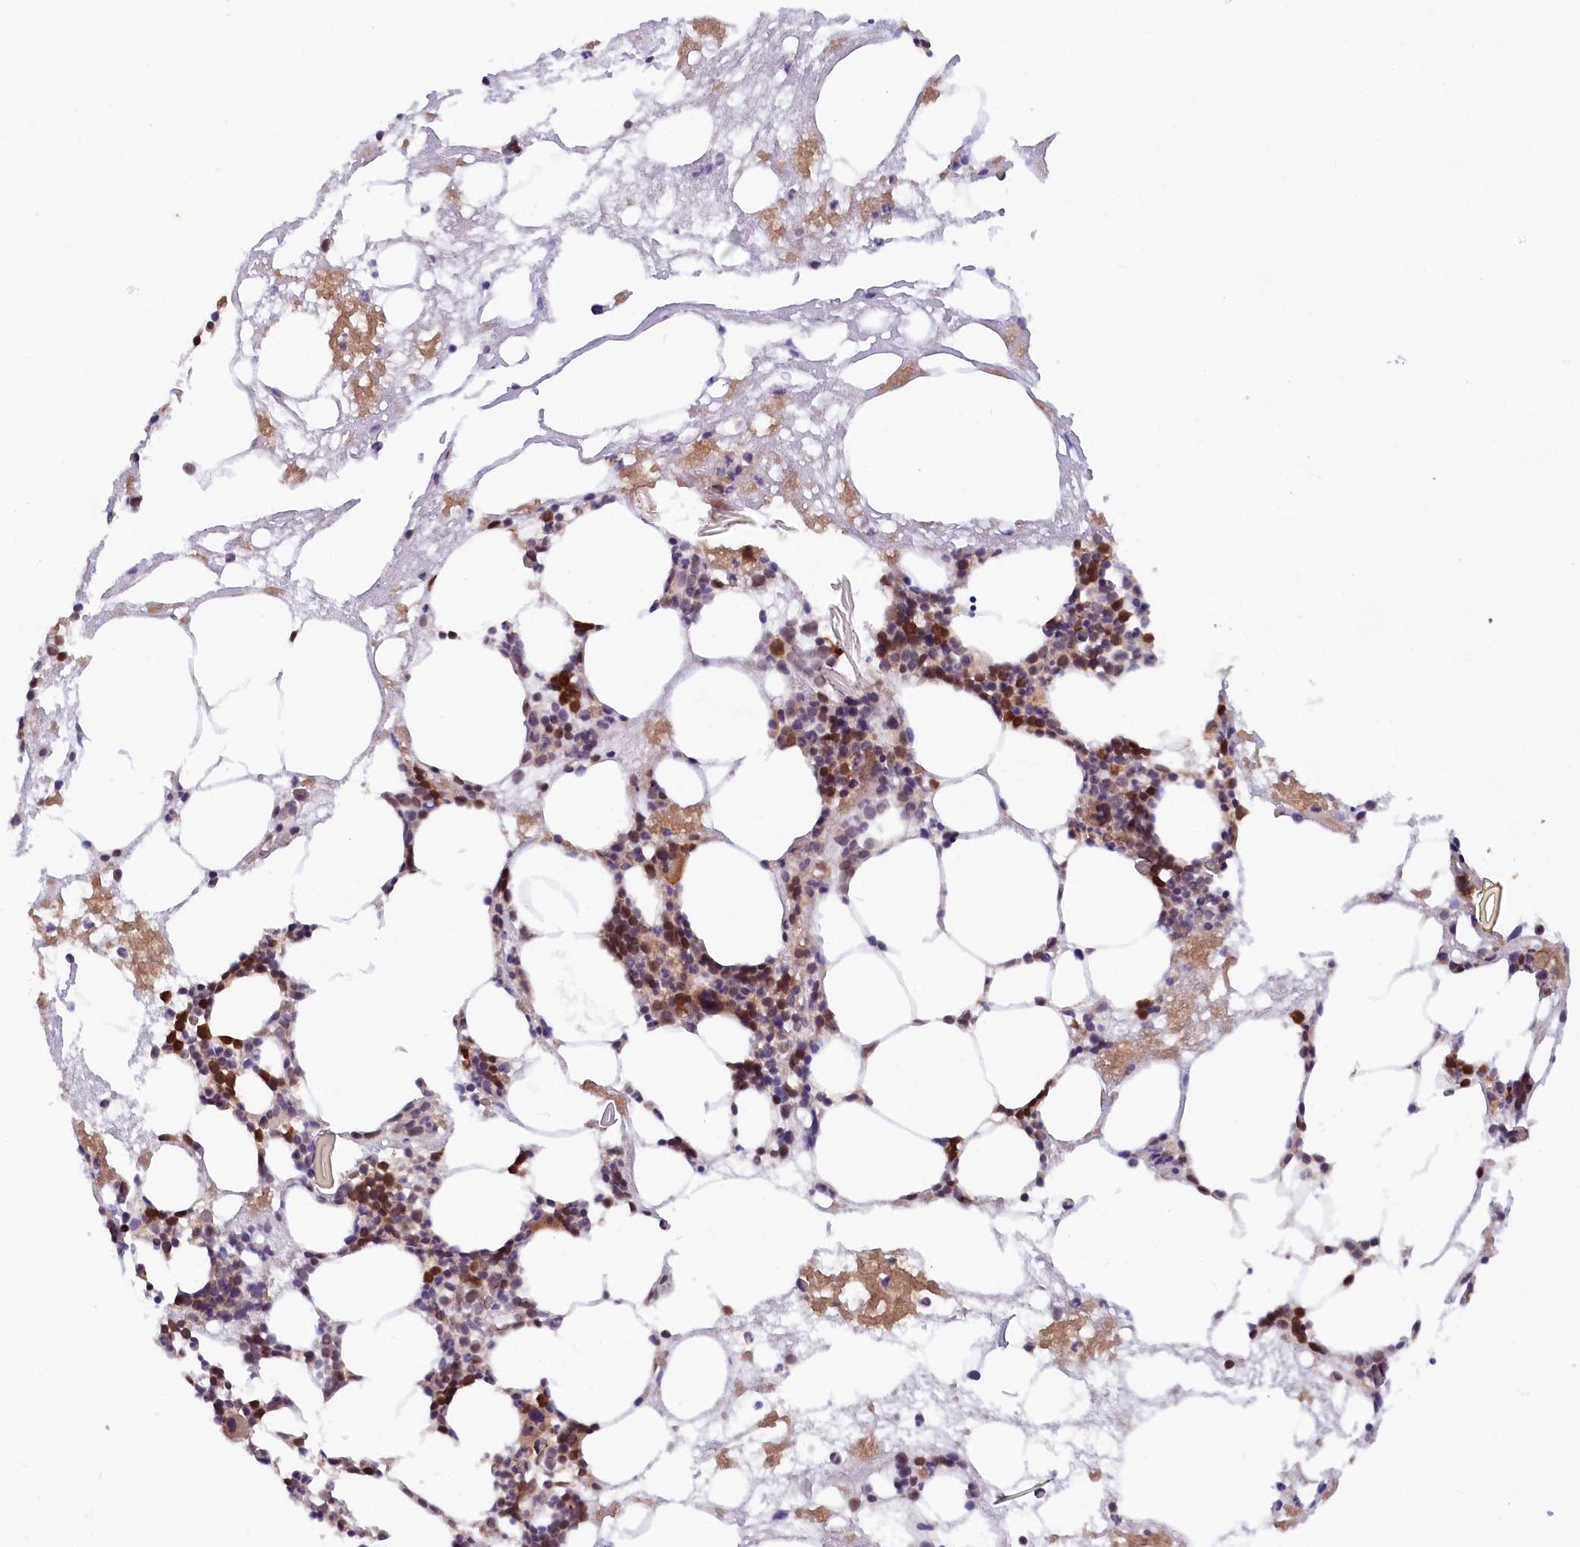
{"staining": {"intensity": "strong", "quantity": "<25%", "location": "cytoplasmic/membranous"}, "tissue": "bone marrow", "cell_type": "Hematopoietic cells", "image_type": "normal", "snomed": [{"axis": "morphology", "description": "Normal tissue, NOS"}, {"axis": "topography", "description": "Bone marrow"}], "caption": "Strong cytoplasmic/membranous expression is appreciated in about <25% of hematopoietic cells in normal bone marrow.", "gene": "JPT2", "patient": {"sex": "male", "age": 80}}